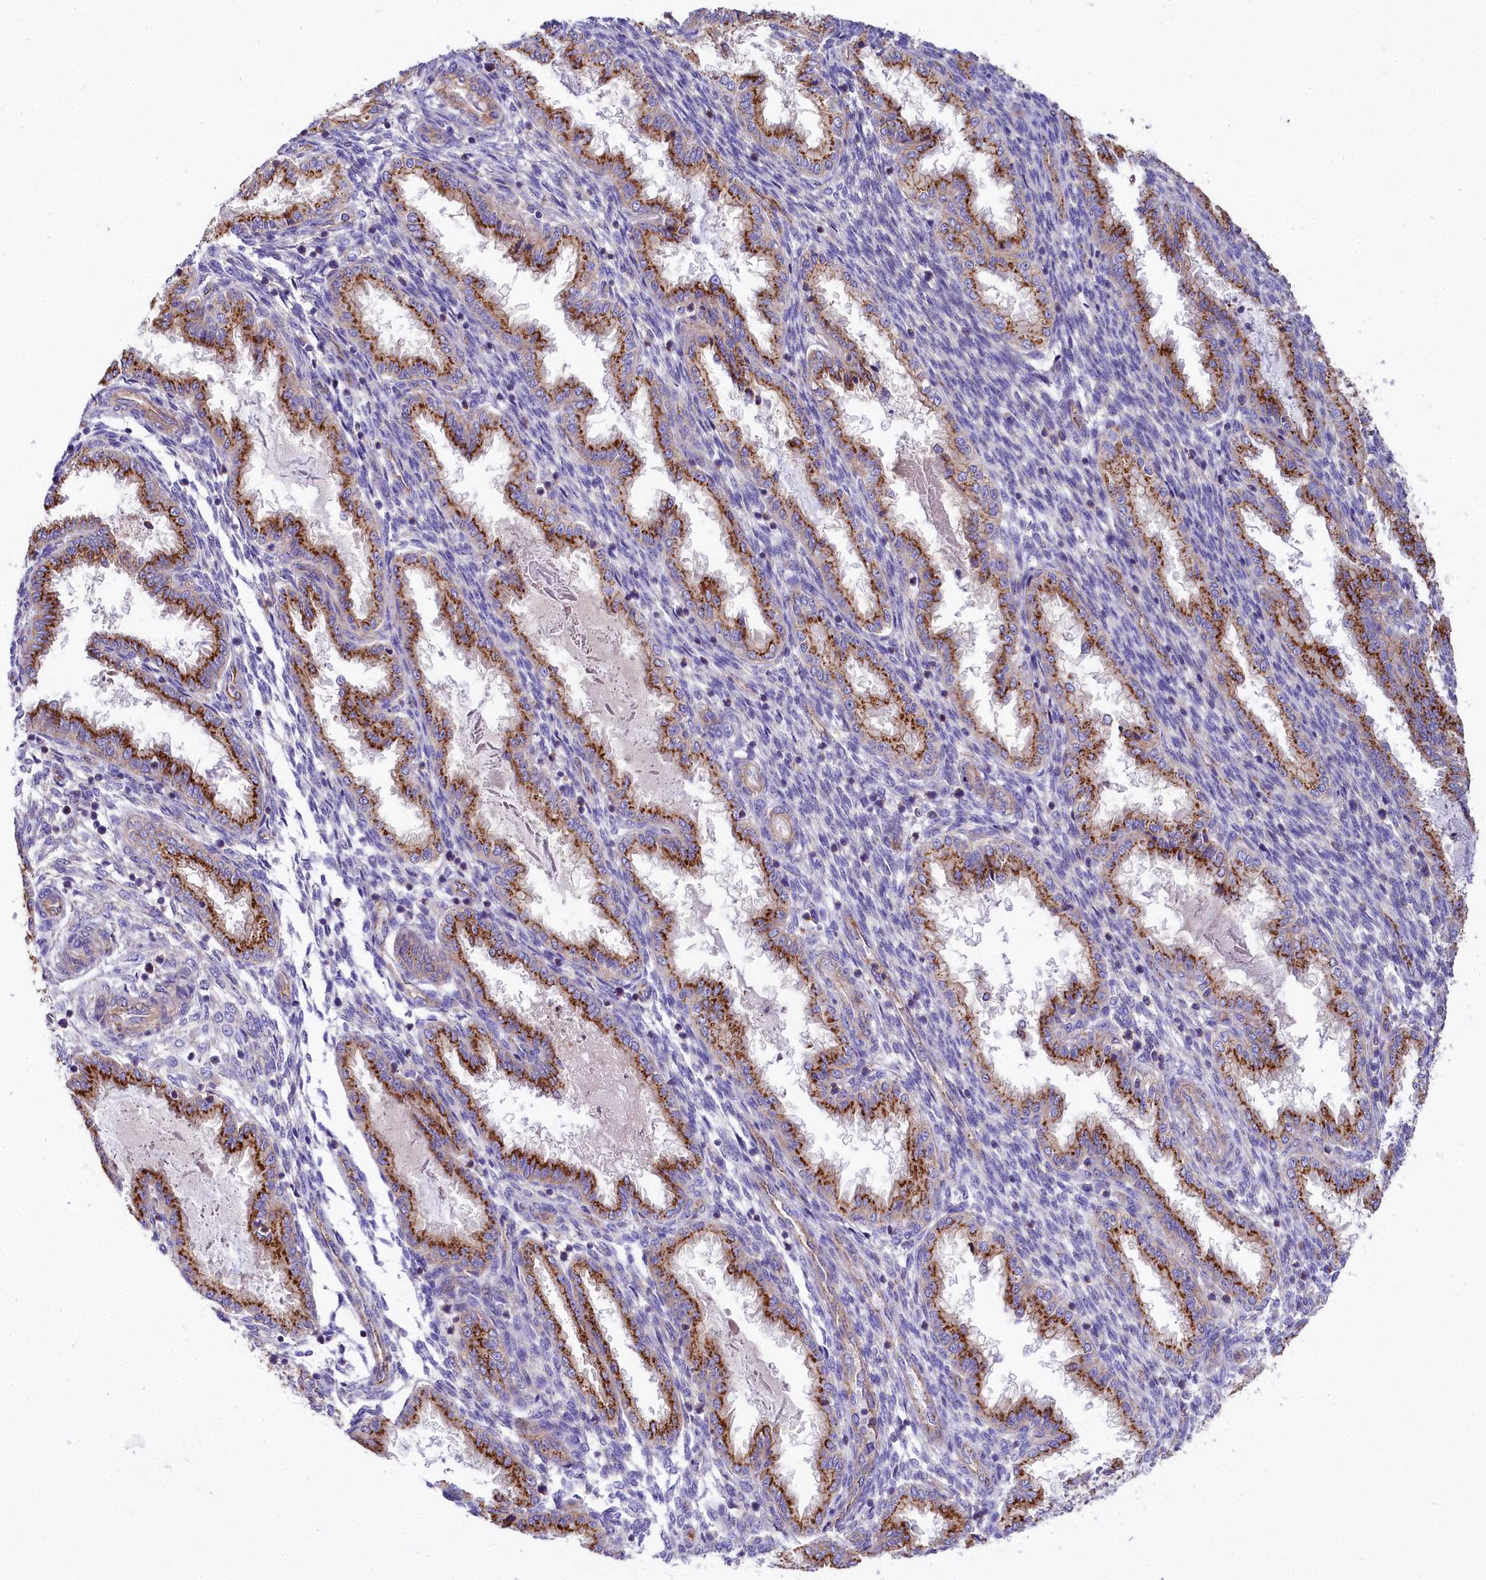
{"staining": {"intensity": "negative", "quantity": "none", "location": "none"}, "tissue": "endometrium", "cell_type": "Cells in endometrial stroma", "image_type": "normal", "snomed": [{"axis": "morphology", "description": "Normal tissue, NOS"}, {"axis": "topography", "description": "Endometrium"}], "caption": "A micrograph of endometrium stained for a protein demonstrates no brown staining in cells in endometrial stroma.", "gene": "FCHSD2", "patient": {"sex": "female", "age": 33}}